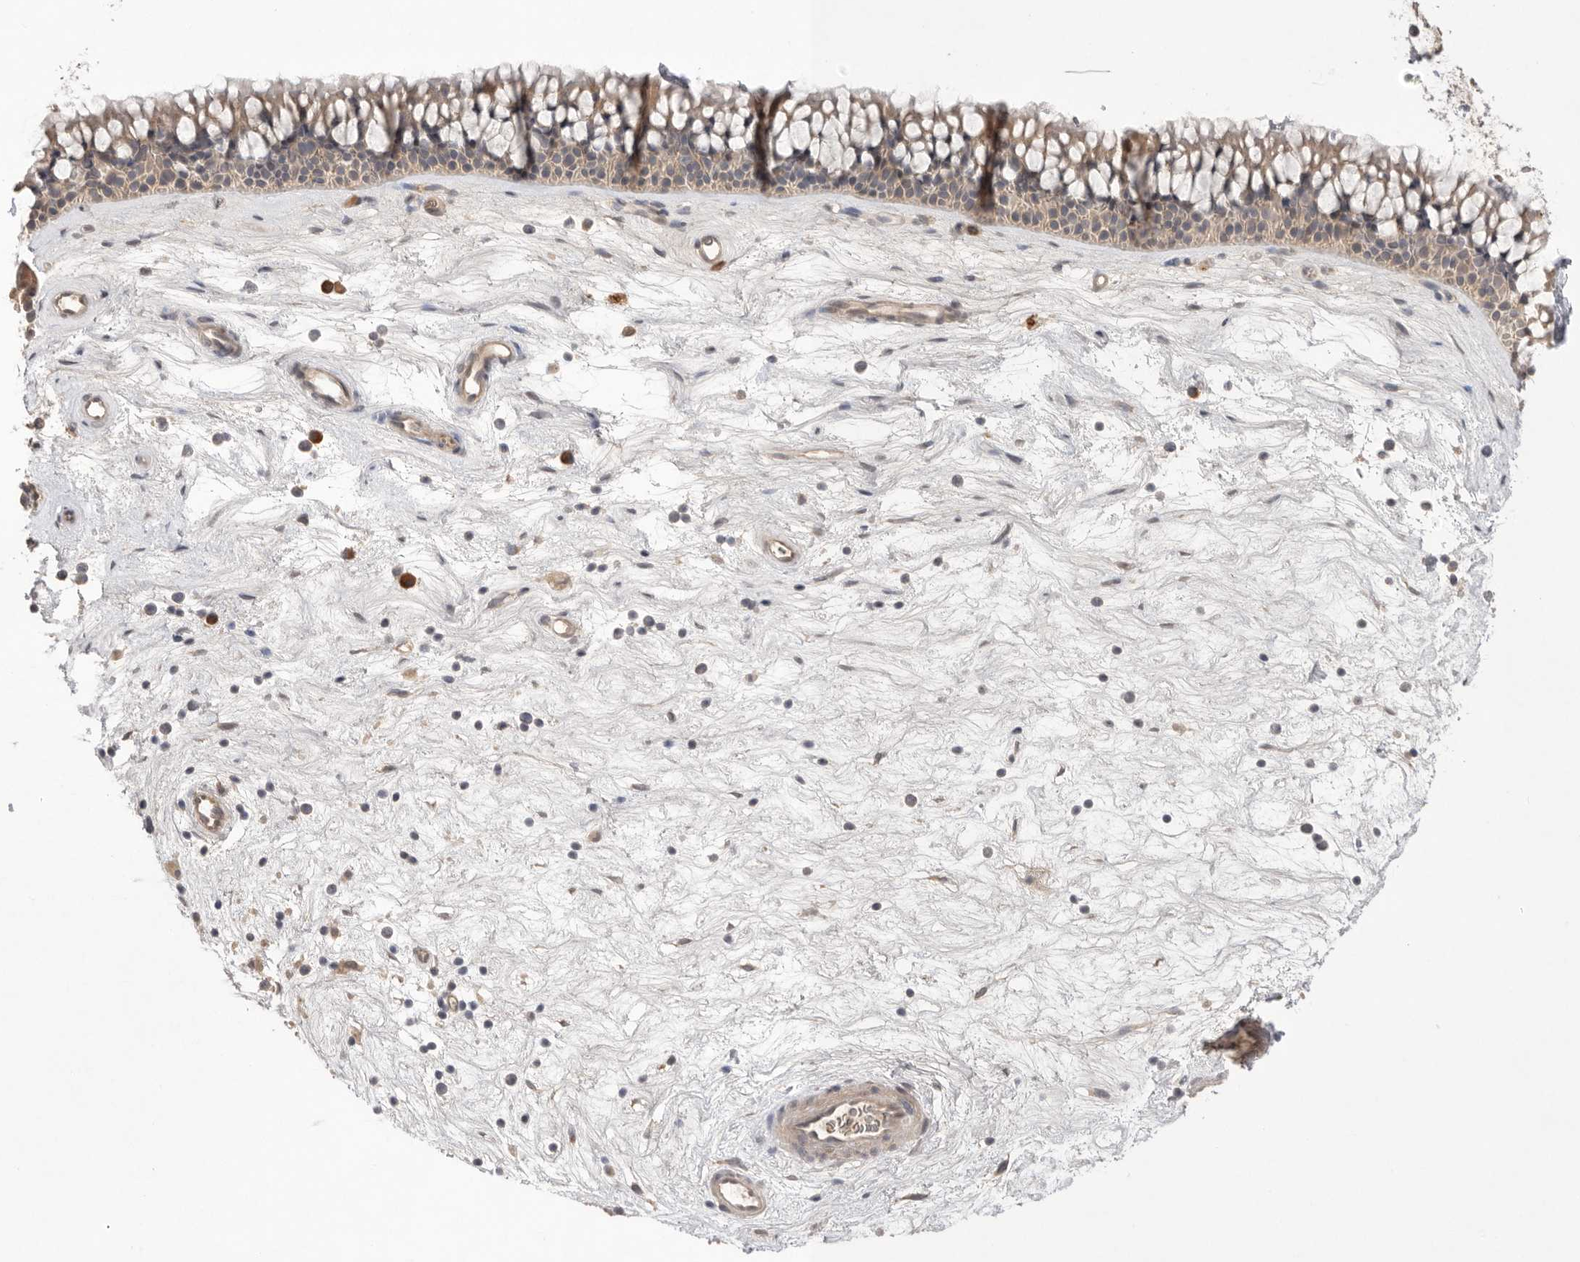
{"staining": {"intensity": "moderate", "quantity": ">75%", "location": "cytoplasmic/membranous"}, "tissue": "nasopharynx", "cell_type": "Respiratory epithelial cells", "image_type": "normal", "snomed": [{"axis": "morphology", "description": "Normal tissue, NOS"}, {"axis": "topography", "description": "Nasopharynx"}], "caption": "A micrograph of human nasopharynx stained for a protein demonstrates moderate cytoplasmic/membranous brown staining in respiratory epithelial cells. Immunohistochemistry (ihc) stains the protein in brown and the nuclei are stained blue.", "gene": "NRCAM", "patient": {"sex": "male", "age": 64}}